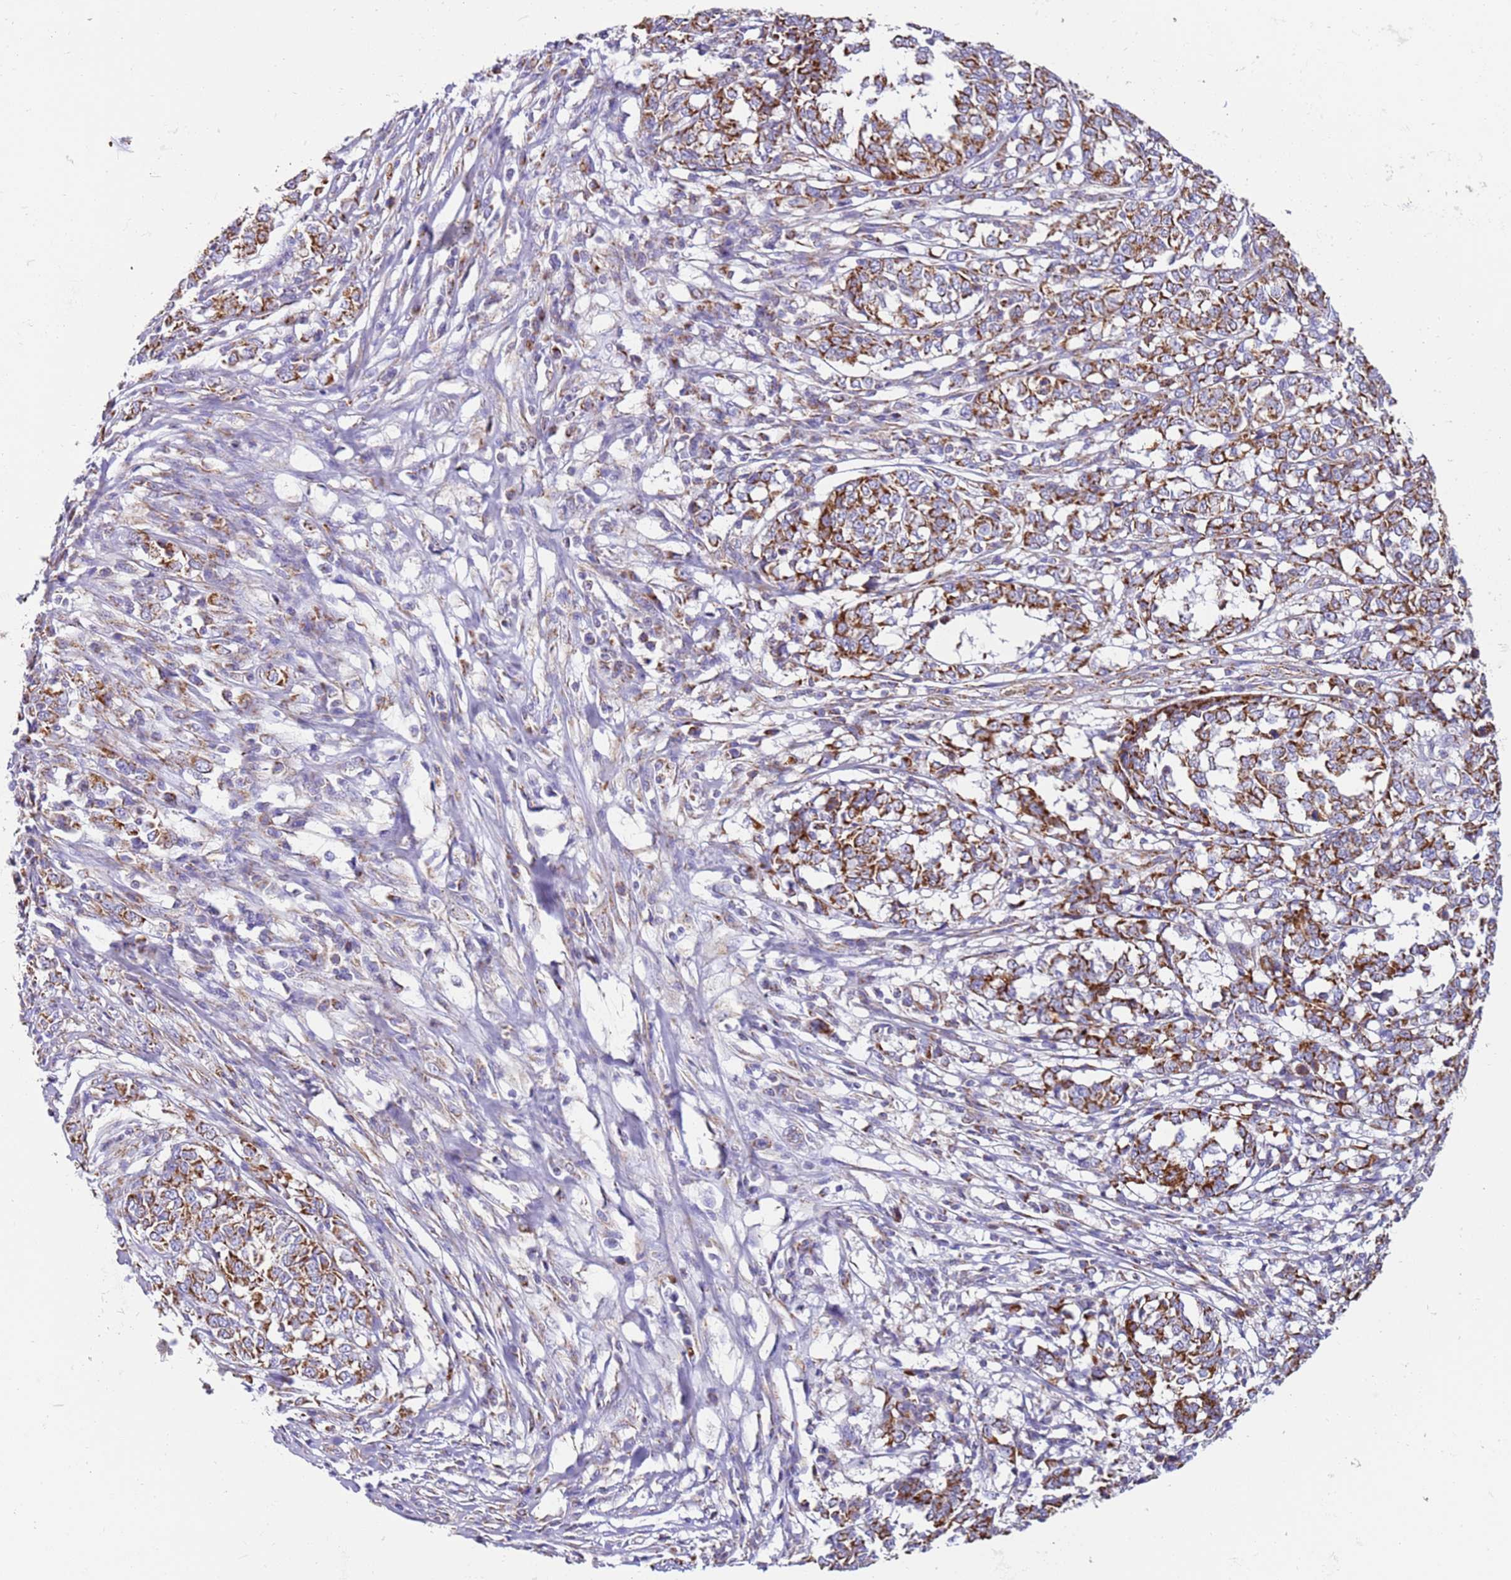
{"staining": {"intensity": "moderate", "quantity": ">75%", "location": "cytoplasmic/membranous"}, "tissue": "melanoma", "cell_type": "Tumor cells", "image_type": "cancer", "snomed": [{"axis": "morphology", "description": "Malignant melanoma, NOS"}, {"axis": "topography", "description": "Skin"}], "caption": "Immunohistochemical staining of human malignant melanoma demonstrates moderate cytoplasmic/membranous protein staining in about >75% of tumor cells.", "gene": "MRPL20", "patient": {"sex": "female", "age": 72}}